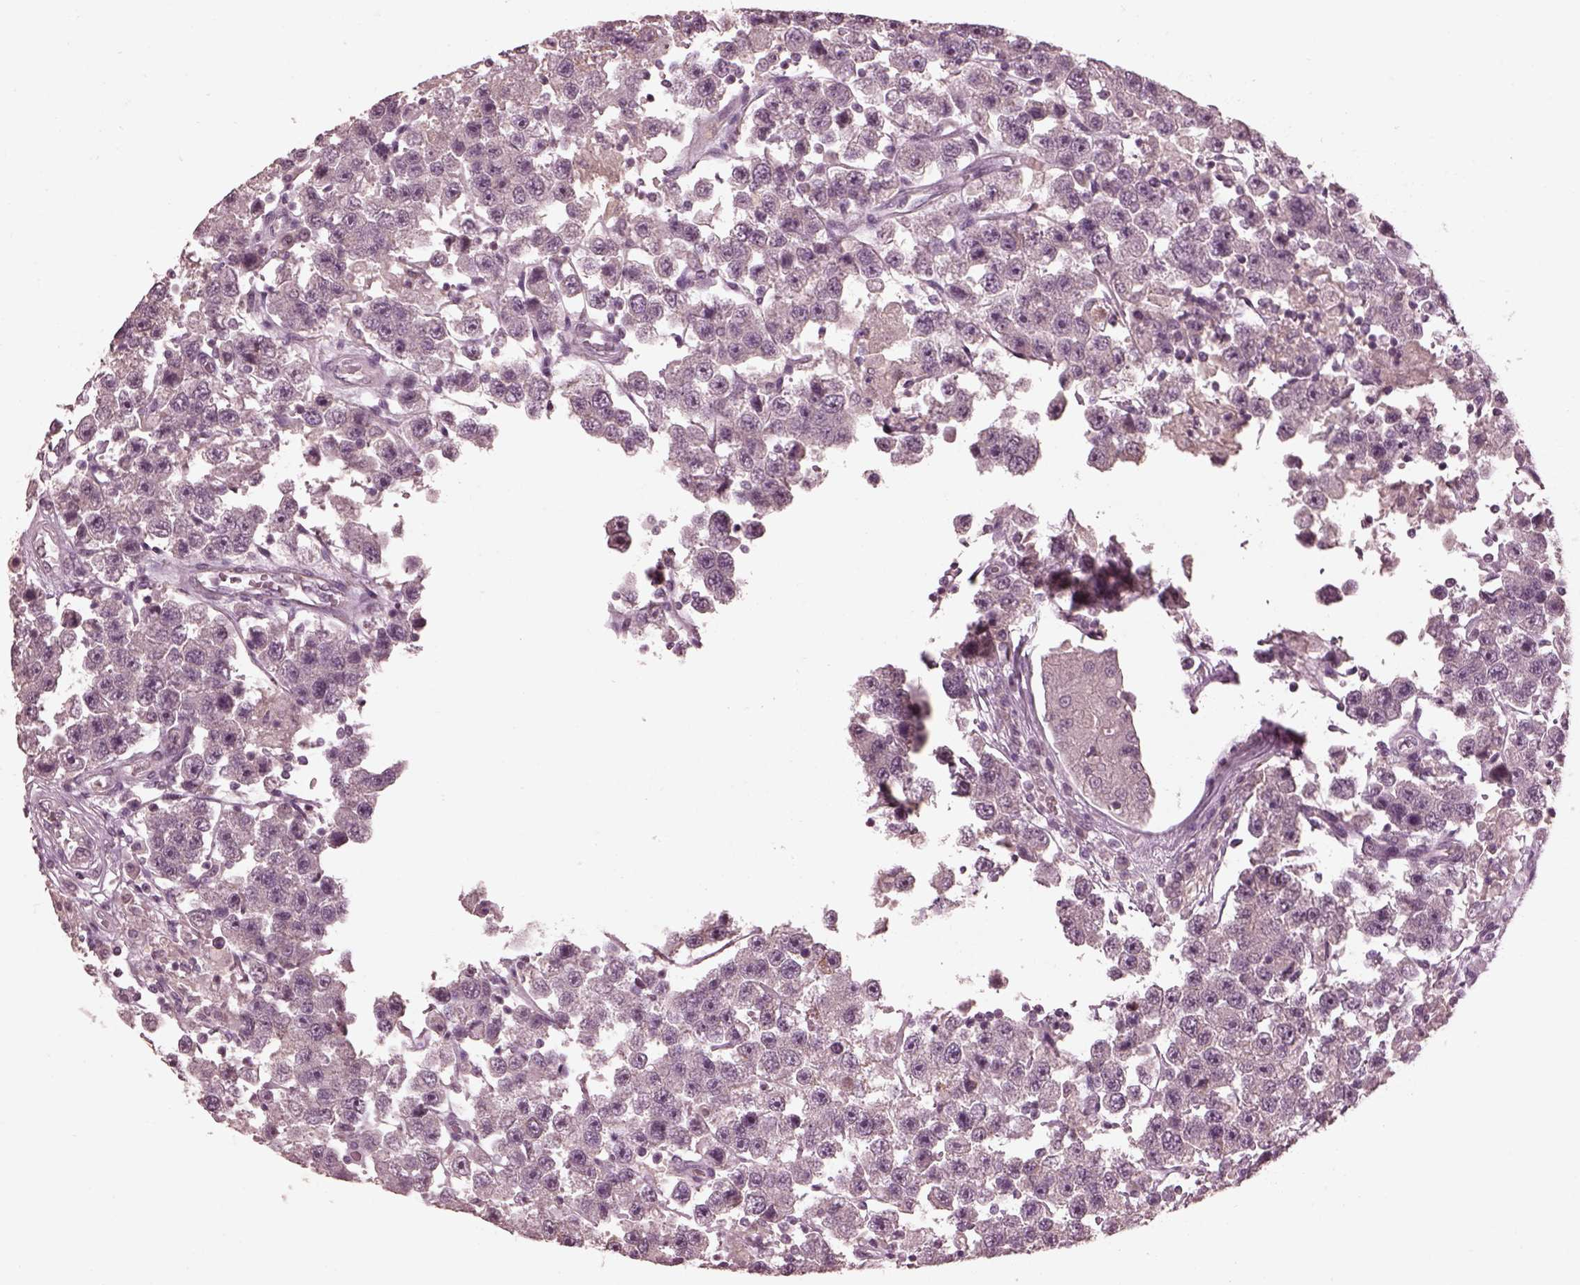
{"staining": {"intensity": "negative", "quantity": "none", "location": "none"}, "tissue": "testis cancer", "cell_type": "Tumor cells", "image_type": "cancer", "snomed": [{"axis": "morphology", "description": "Seminoma, NOS"}, {"axis": "topography", "description": "Testis"}], "caption": "Testis cancer (seminoma) stained for a protein using IHC displays no staining tumor cells.", "gene": "EFEMP1", "patient": {"sex": "male", "age": 45}}